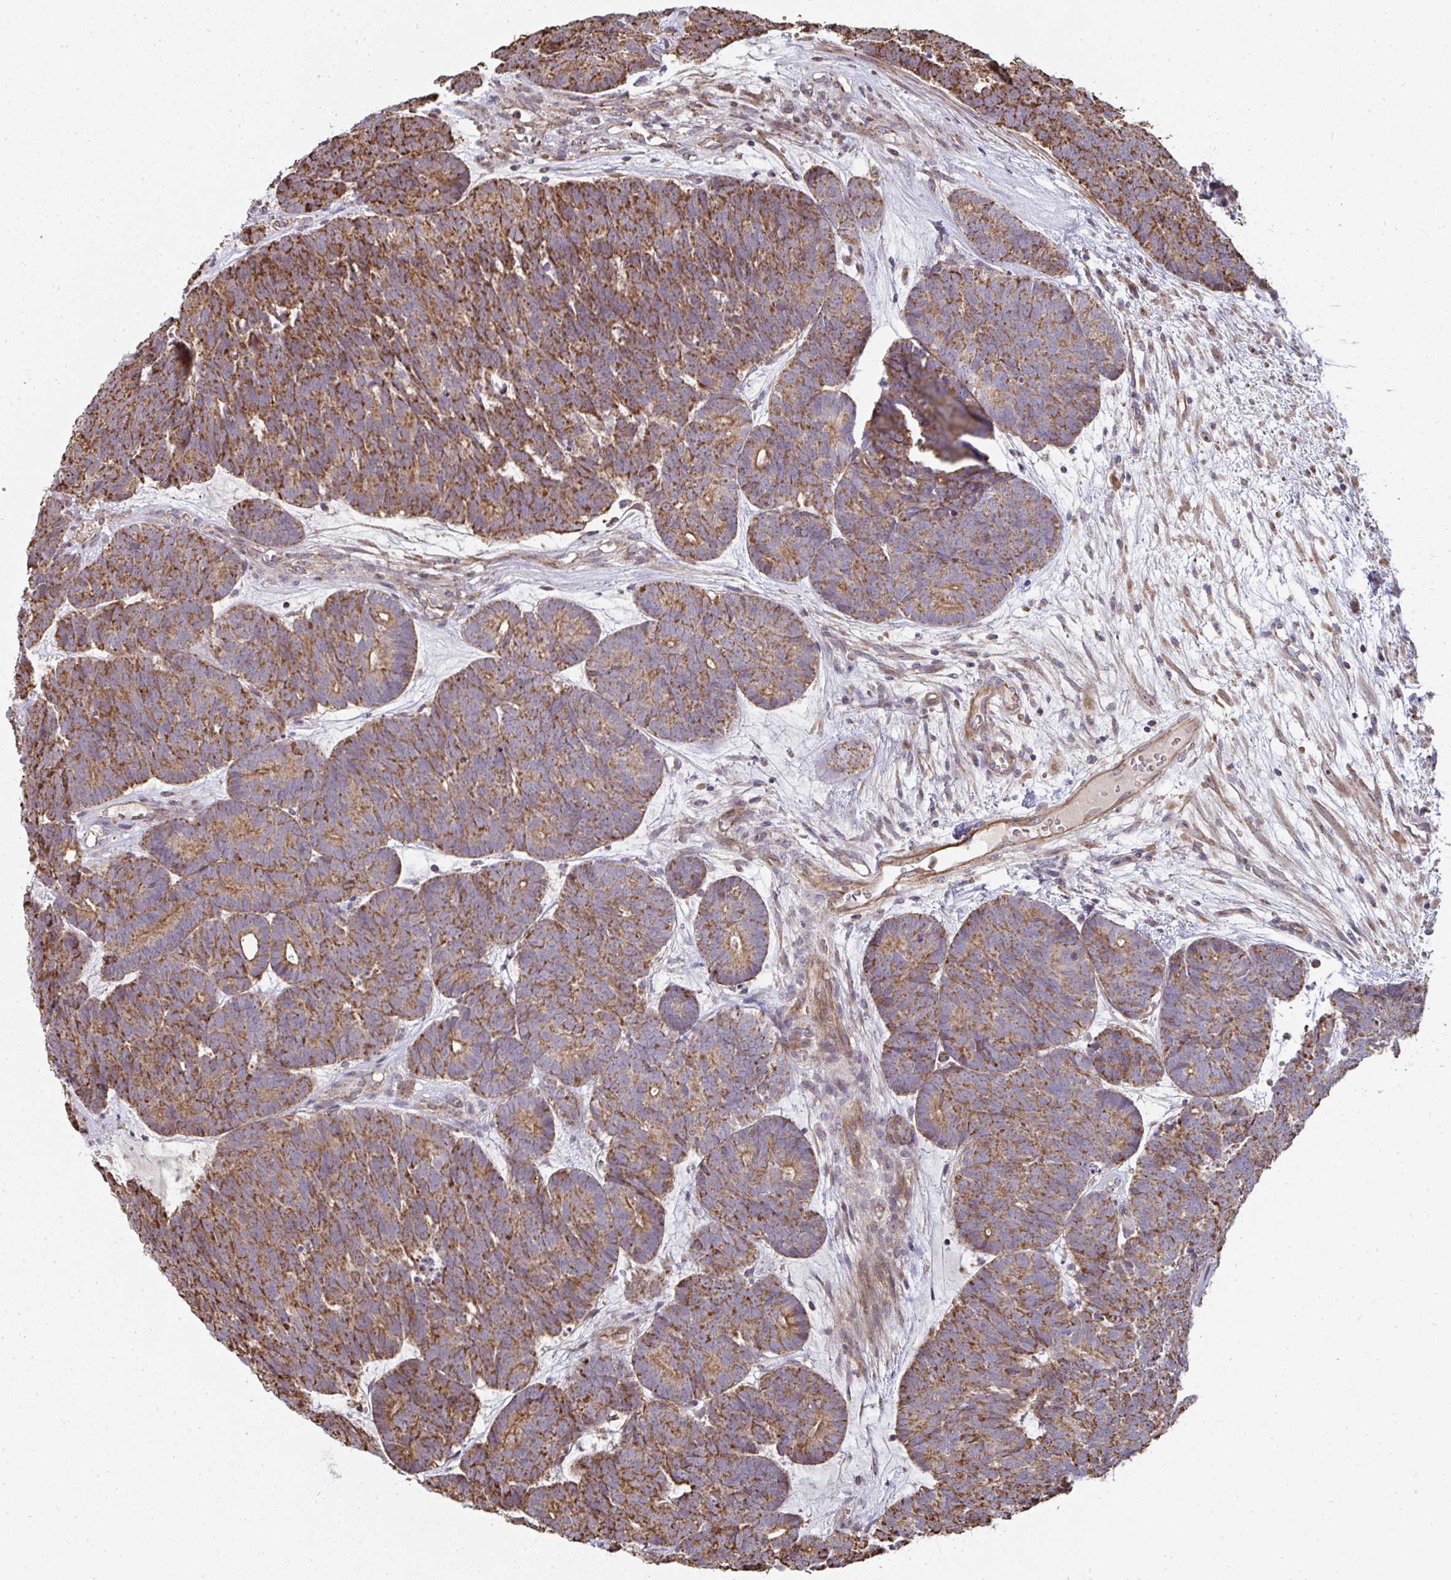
{"staining": {"intensity": "moderate", "quantity": ">75%", "location": "cytoplasmic/membranous"}, "tissue": "head and neck cancer", "cell_type": "Tumor cells", "image_type": "cancer", "snomed": [{"axis": "morphology", "description": "Adenocarcinoma, NOS"}, {"axis": "topography", "description": "Head-Neck"}], "caption": "Tumor cells exhibit medium levels of moderate cytoplasmic/membranous expression in about >75% of cells in head and neck cancer.", "gene": "AGTPBP1", "patient": {"sex": "female", "age": 81}}